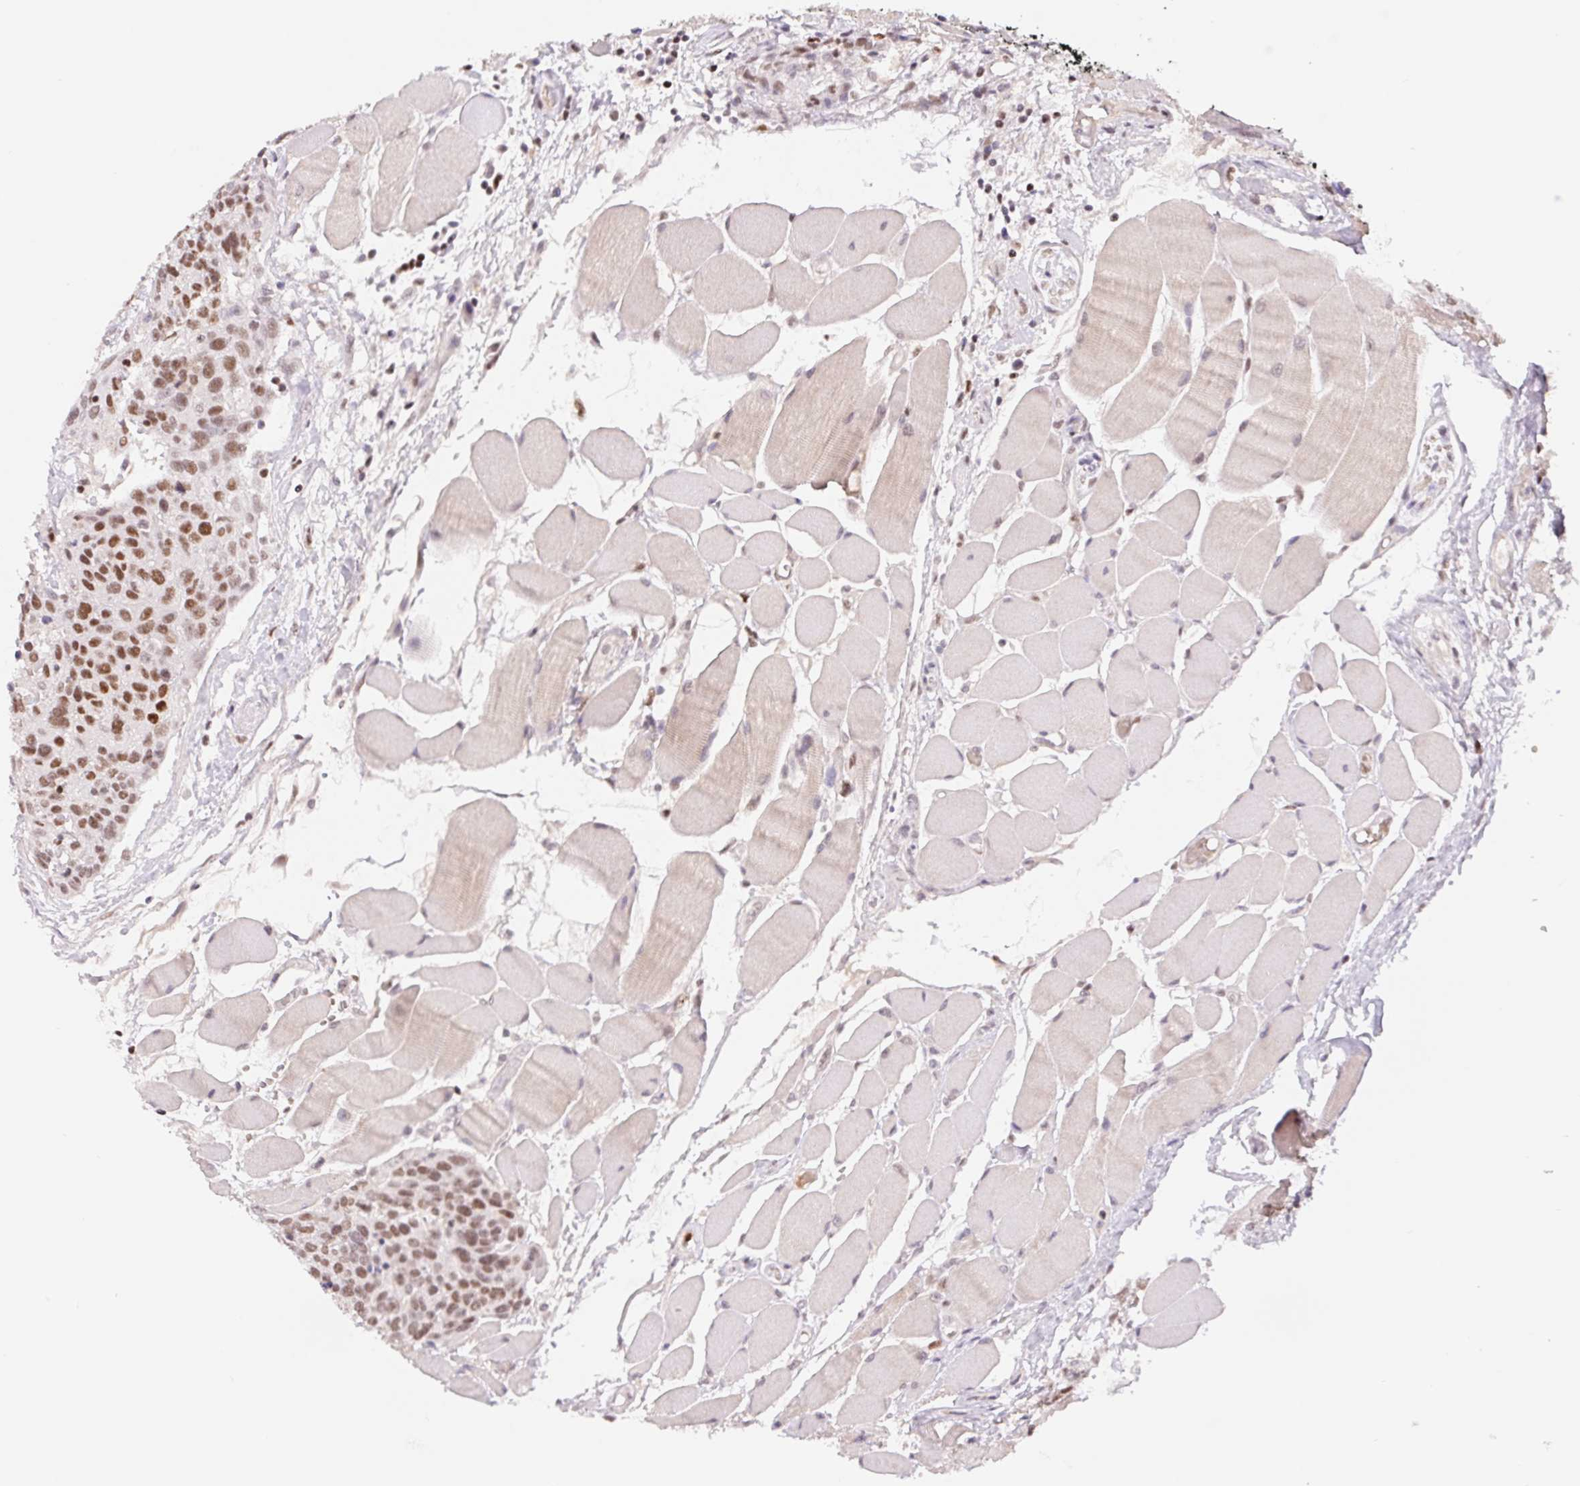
{"staining": {"intensity": "moderate", "quantity": ">75%", "location": "nuclear"}, "tissue": "head and neck cancer", "cell_type": "Tumor cells", "image_type": "cancer", "snomed": [{"axis": "morphology", "description": "Squamous cell carcinoma, NOS"}, {"axis": "topography", "description": "Oral tissue"}, {"axis": "topography", "description": "Head-Neck"}], "caption": "Approximately >75% of tumor cells in head and neck cancer exhibit moderate nuclear protein expression as visualized by brown immunohistochemical staining.", "gene": "TRERF1", "patient": {"sex": "male", "age": 64}}